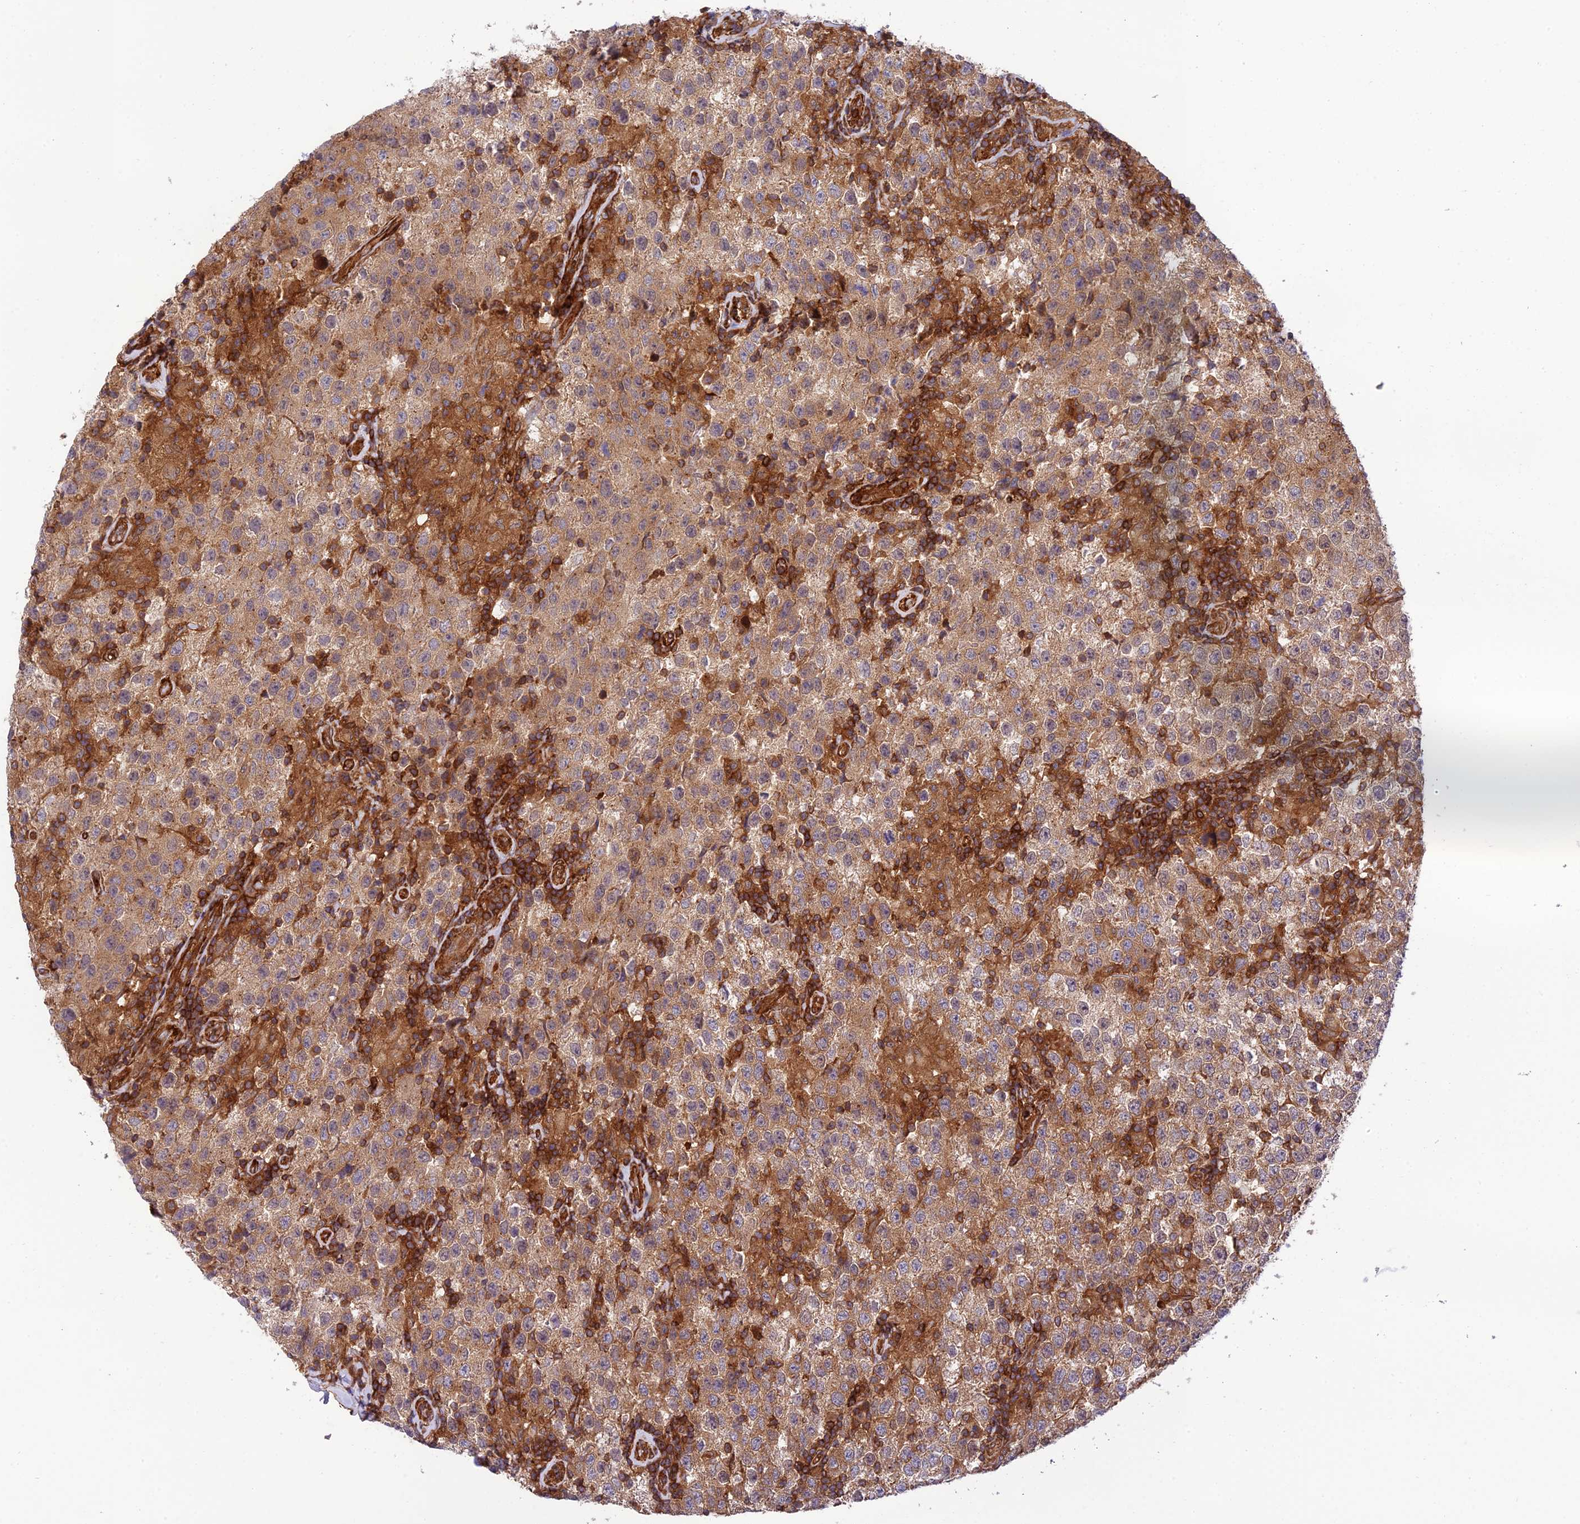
{"staining": {"intensity": "moderate", "quantity": ">75%", "location": "cytoplasmic/membranous"}, "tissue": "testis cancer", "cell_type": "Tumor cells", "image_type": "cancer", "snomed": [{"axis": "morphology", "description": "Seminoma, NOS"}, {"axis": "morphology", "description": "Carcinoma, Embryonal, NOS"}, {"axis": "topography", "description": "Testis"}], "caption": "Protein positivity by immunohistochemistry exhibits moderate cytoplasmic/membranous positivity in approximately >75% of tumor cells in seminoma (testis). (brown staining indicates protein expression, while blue staining denotes nuclei).", "gene": "EVI5L", "patient": {"sex": "male", "age": 41}}